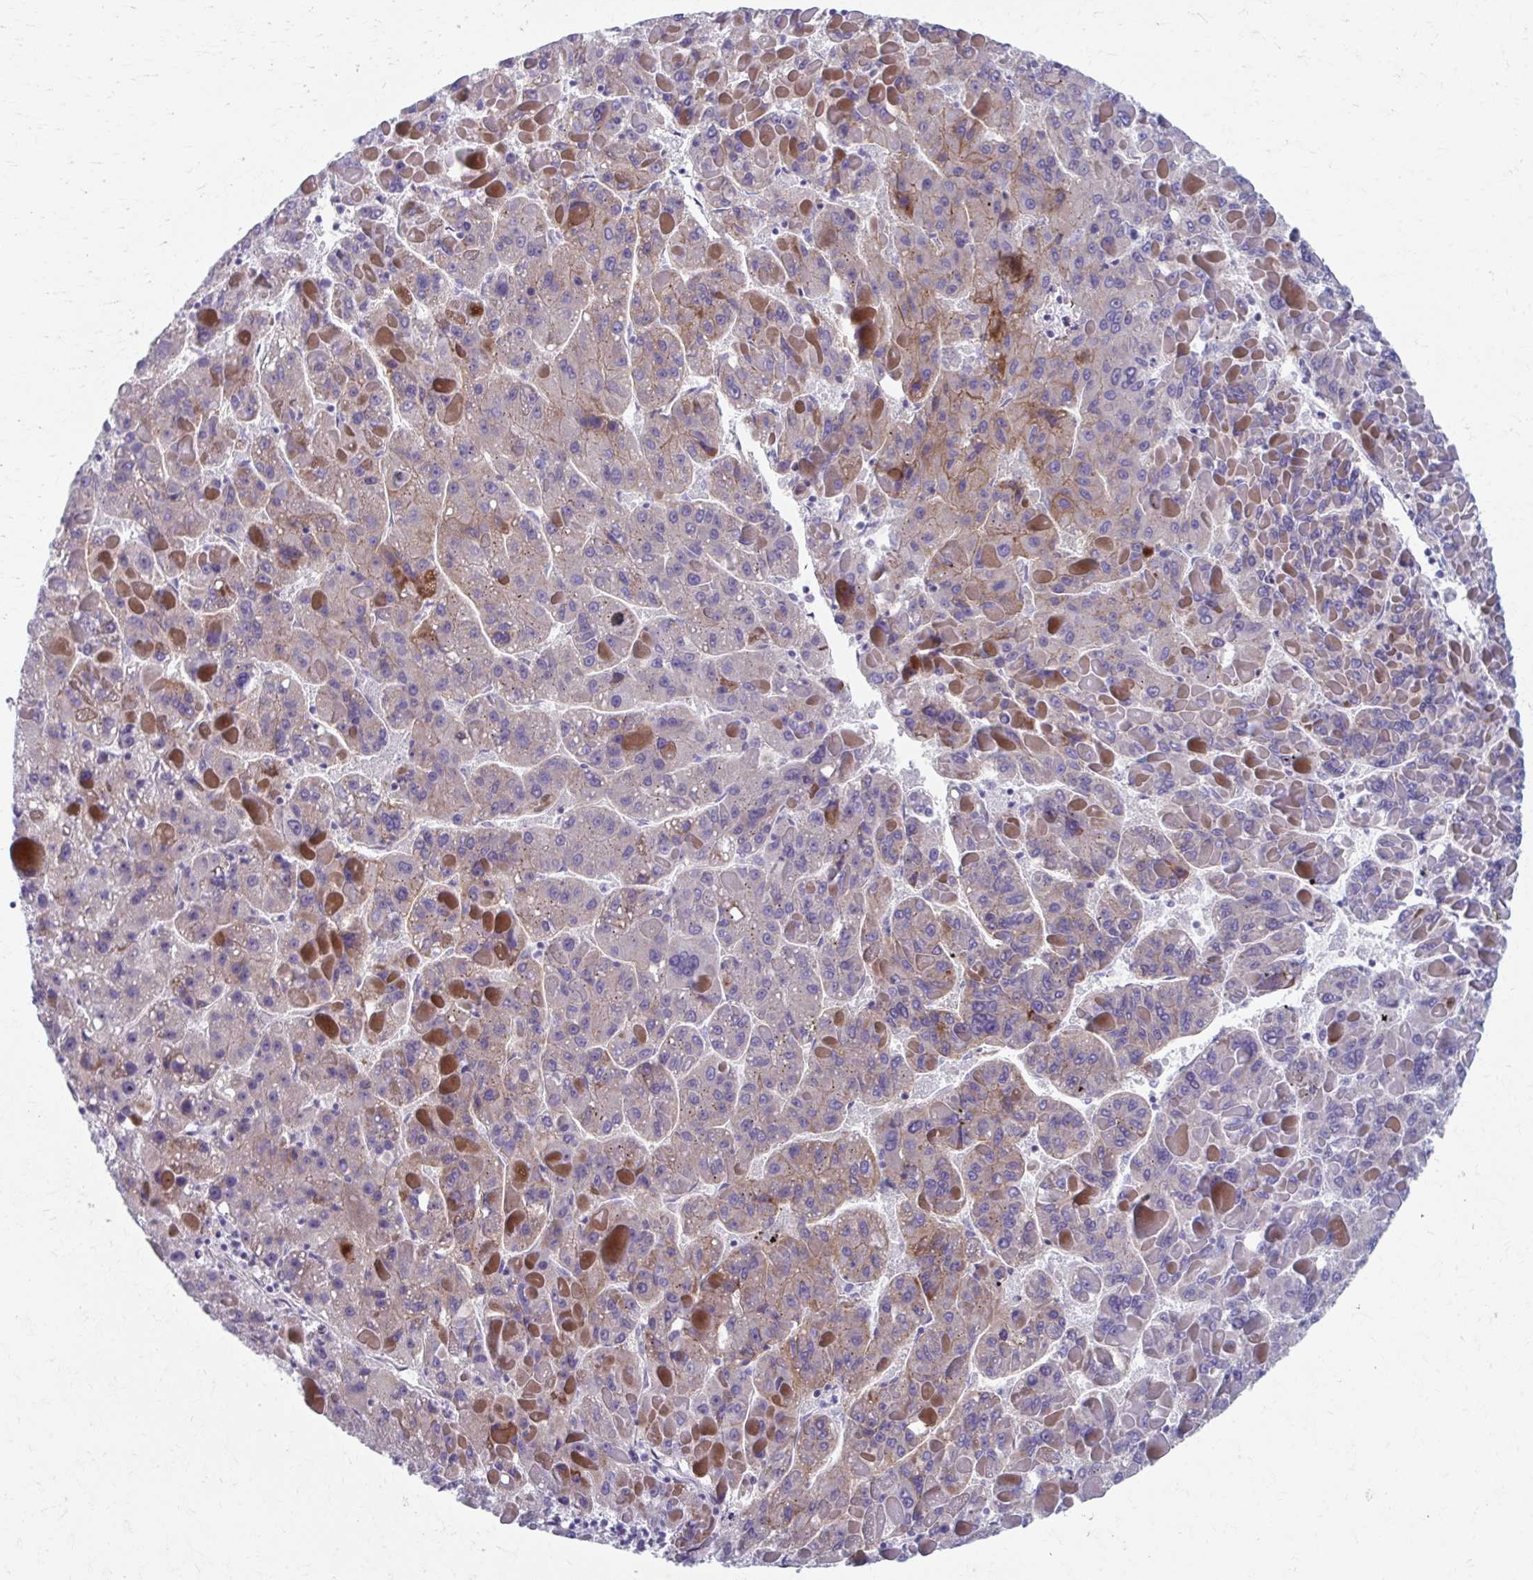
{"staining": {"intensity": "moderate", "quantity": "<25%", "location": "cytoplasmic/membranous"}, "tissue": "liver cancer", "cell_type": "Tumor cells", "image_type": "cancer", "snomed": [{"axis": "morphology", "description": "Carcinoma, Hepatocellular, NOS"}, {"axis": "topography", "description": "Liver"}], "caption": "Liver cancer was stained to show a protein in brown. There is low levels of moderate cytoplasmic/membranous positivity in about <25% of tumor cells.", "gene": "OLFM2", "patient": {"sex": "female", "age": 82}}